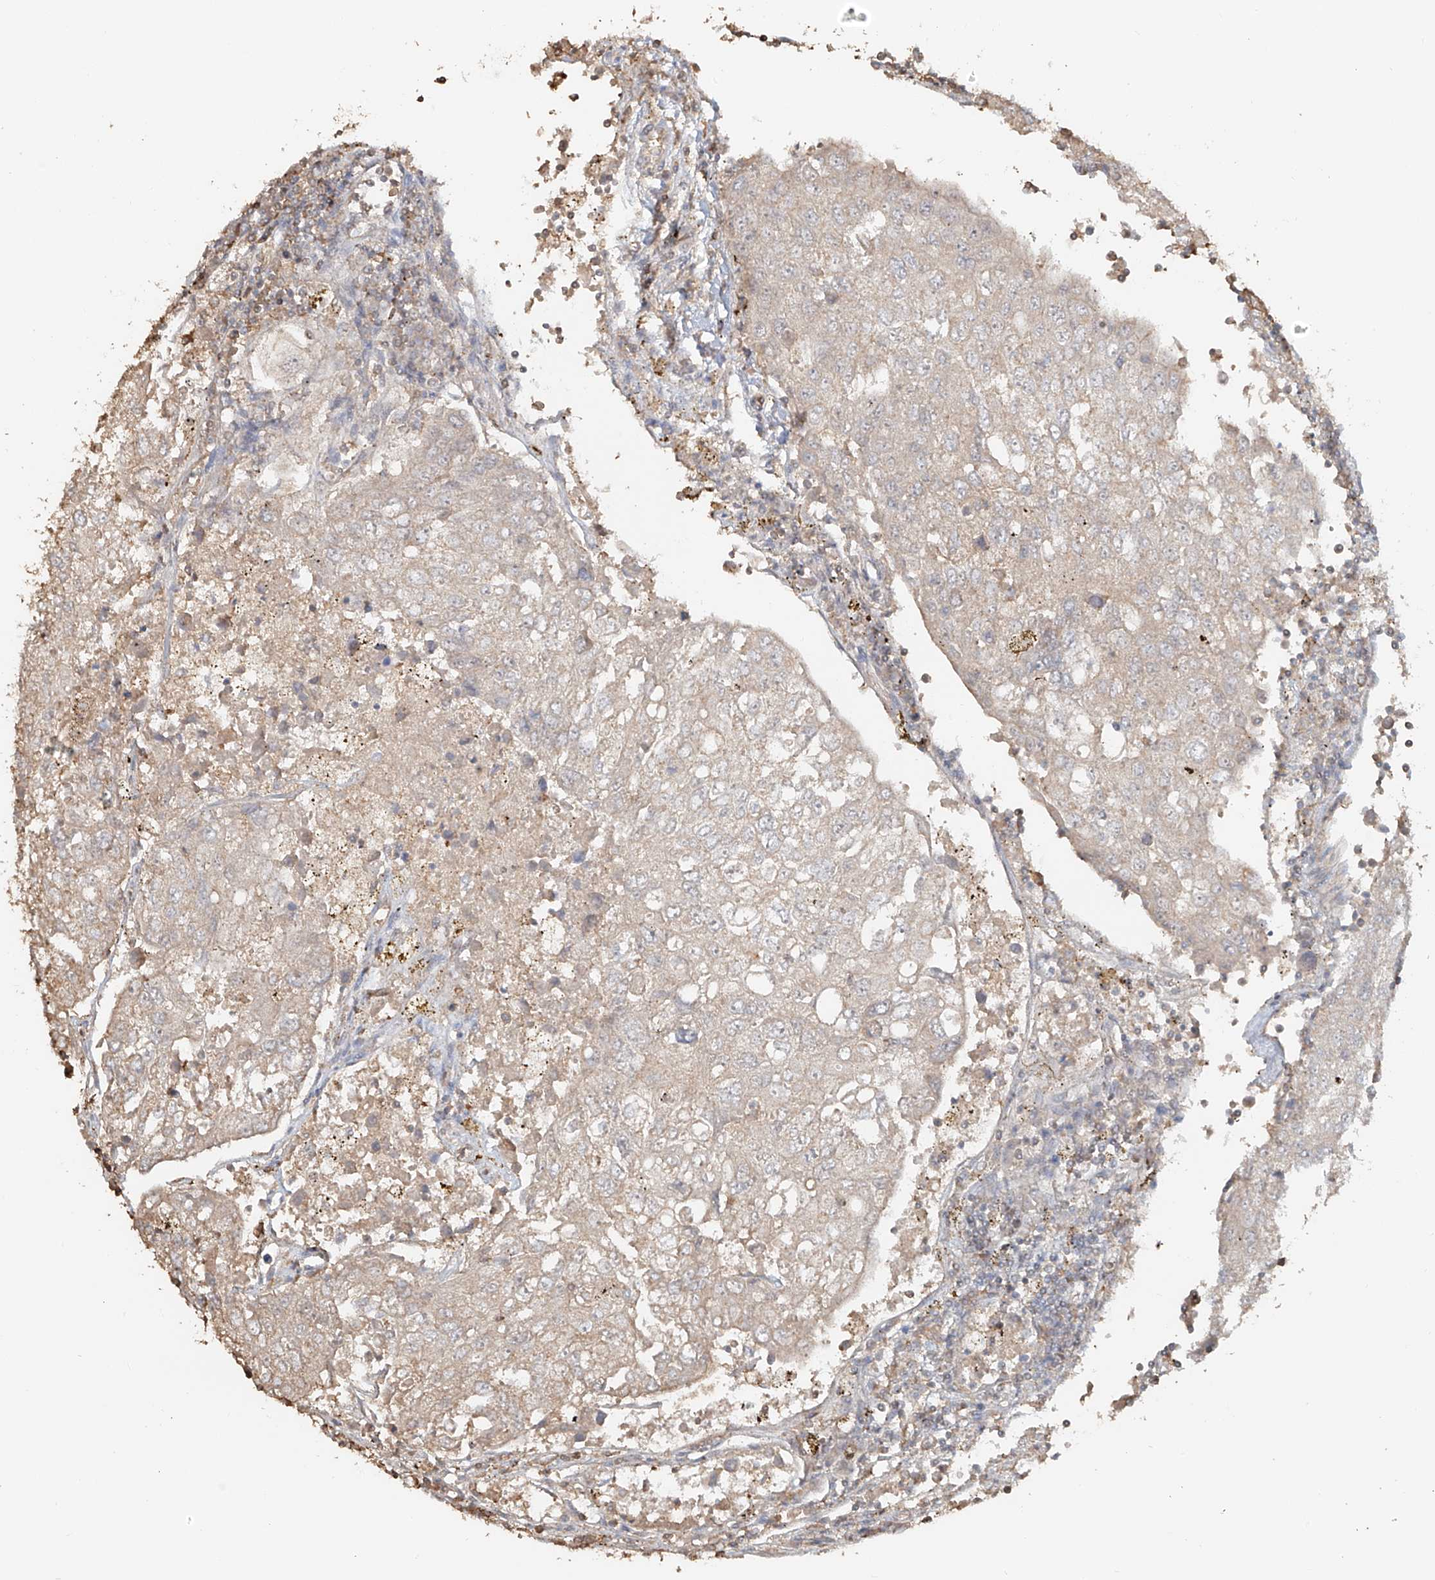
{"staining": {"intensity": "negative", "quantity": "none", "location": "none"}, "tissue": "urothelial cancer", "cell_type": "Tumor cells", "image_type": "cancer", "snomed": [{"axis": "morphology", "description": "Urothelial carcinoma, High grade"}, {"axis": "topography", "description": "Lymph node"}, {"axis": "topography", "description": "Urinary bladder"}], "caption": "Immunohistochemistry image of human urothelial carcinoma (high-grade) stained for a protein (brown), which exhibits no expression in tumor cells.", "gene": "NPHS1", "patient": {"sex": "male", "age": 51}}